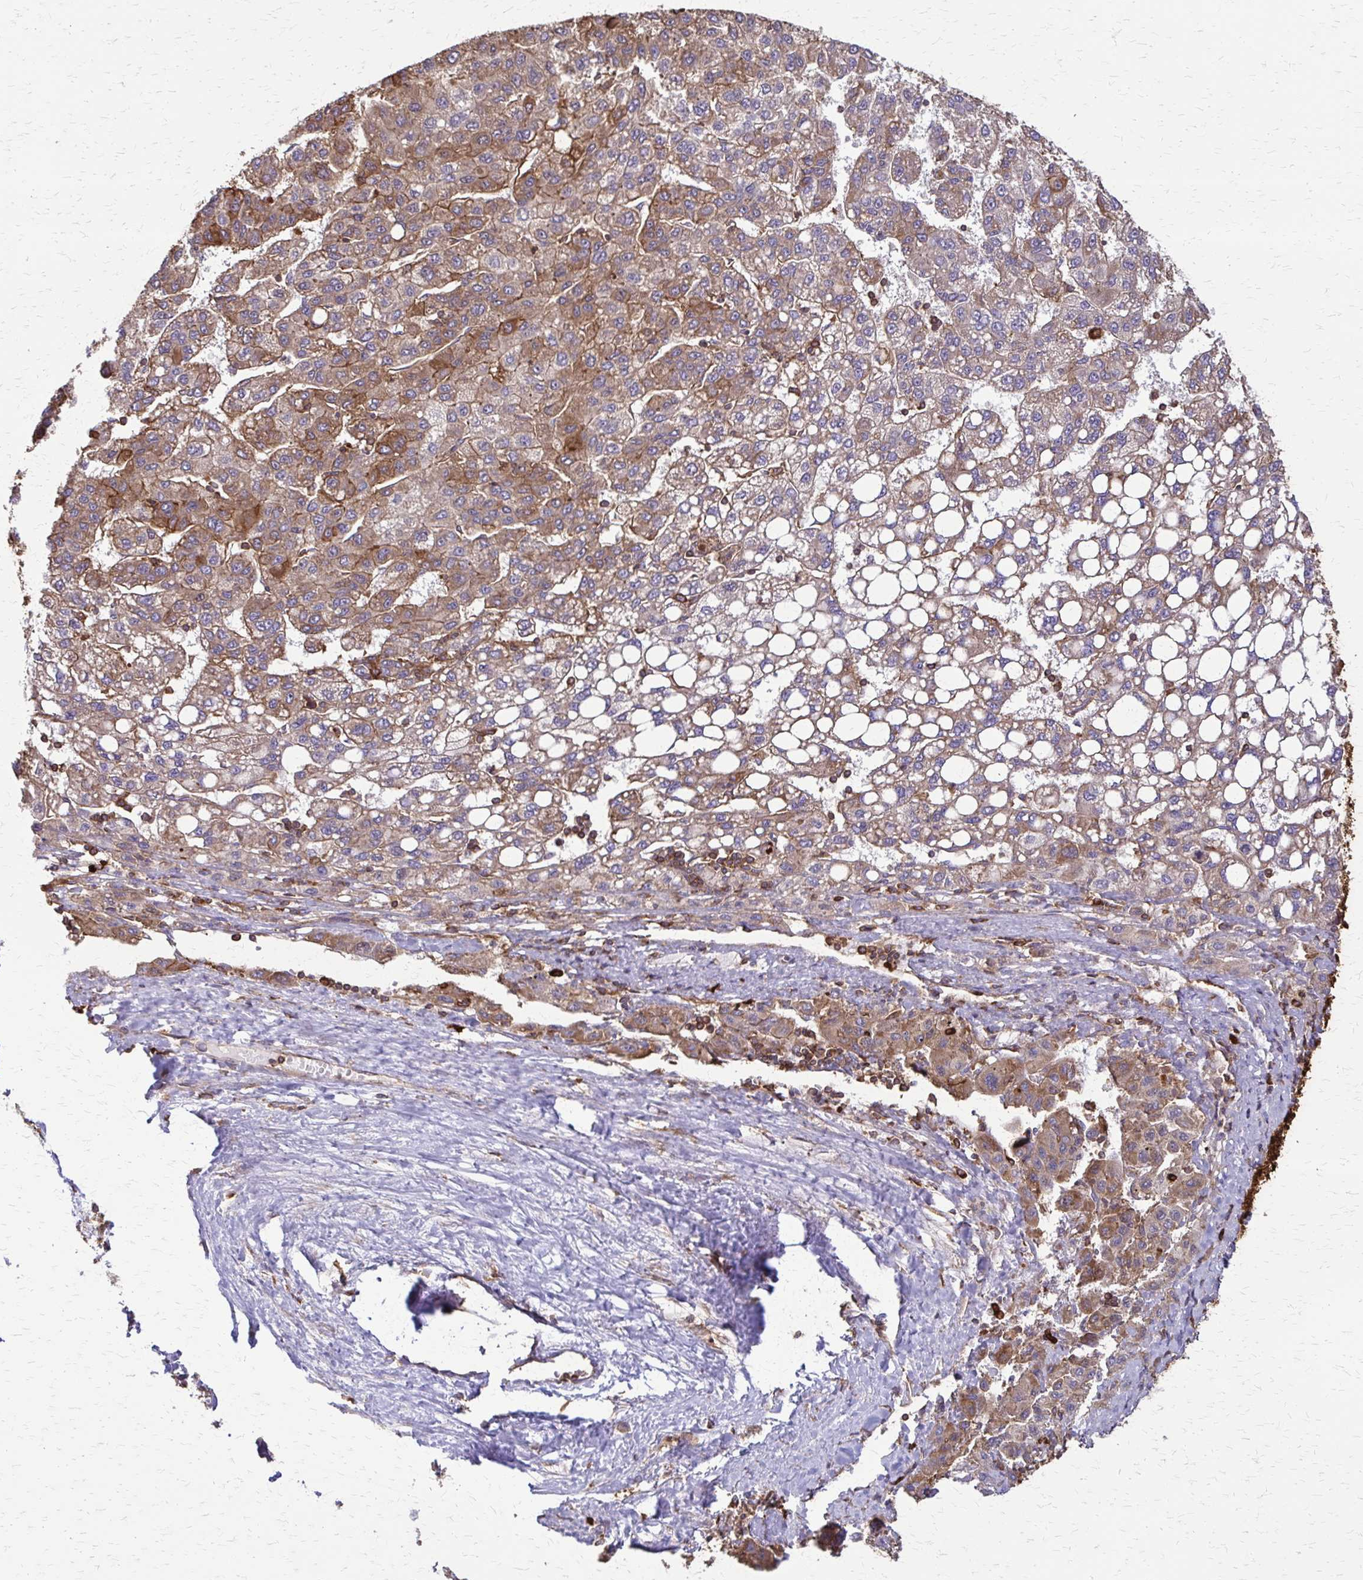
{"staining": {"intensity": "moderate", "quantity": "25%-75%", "location": "cytoplasmic/membranous"}, "tissue": "liver cancer", "cell_type": "Tumor cells", "image_type": "cancer", "snomed": [{"axis": "morphology", "description": "Carcinoma, Hepatocellular, NOS"}, {"axis": "topography", "description": "Liver"}], "caption": "IHC histopathology image of neoplastic tissue: human hepatocellular carcinoma (liver) stained using immunohistochemistry (IHC) shows medium levels of moderate protein expression localized specifically in the cytoplasmic/membranous of tumor cells, appearing as a cytoplasmic/membranous brown color.", "gene": "EEF2", "patient": {"sex": "female", "age": 82}}